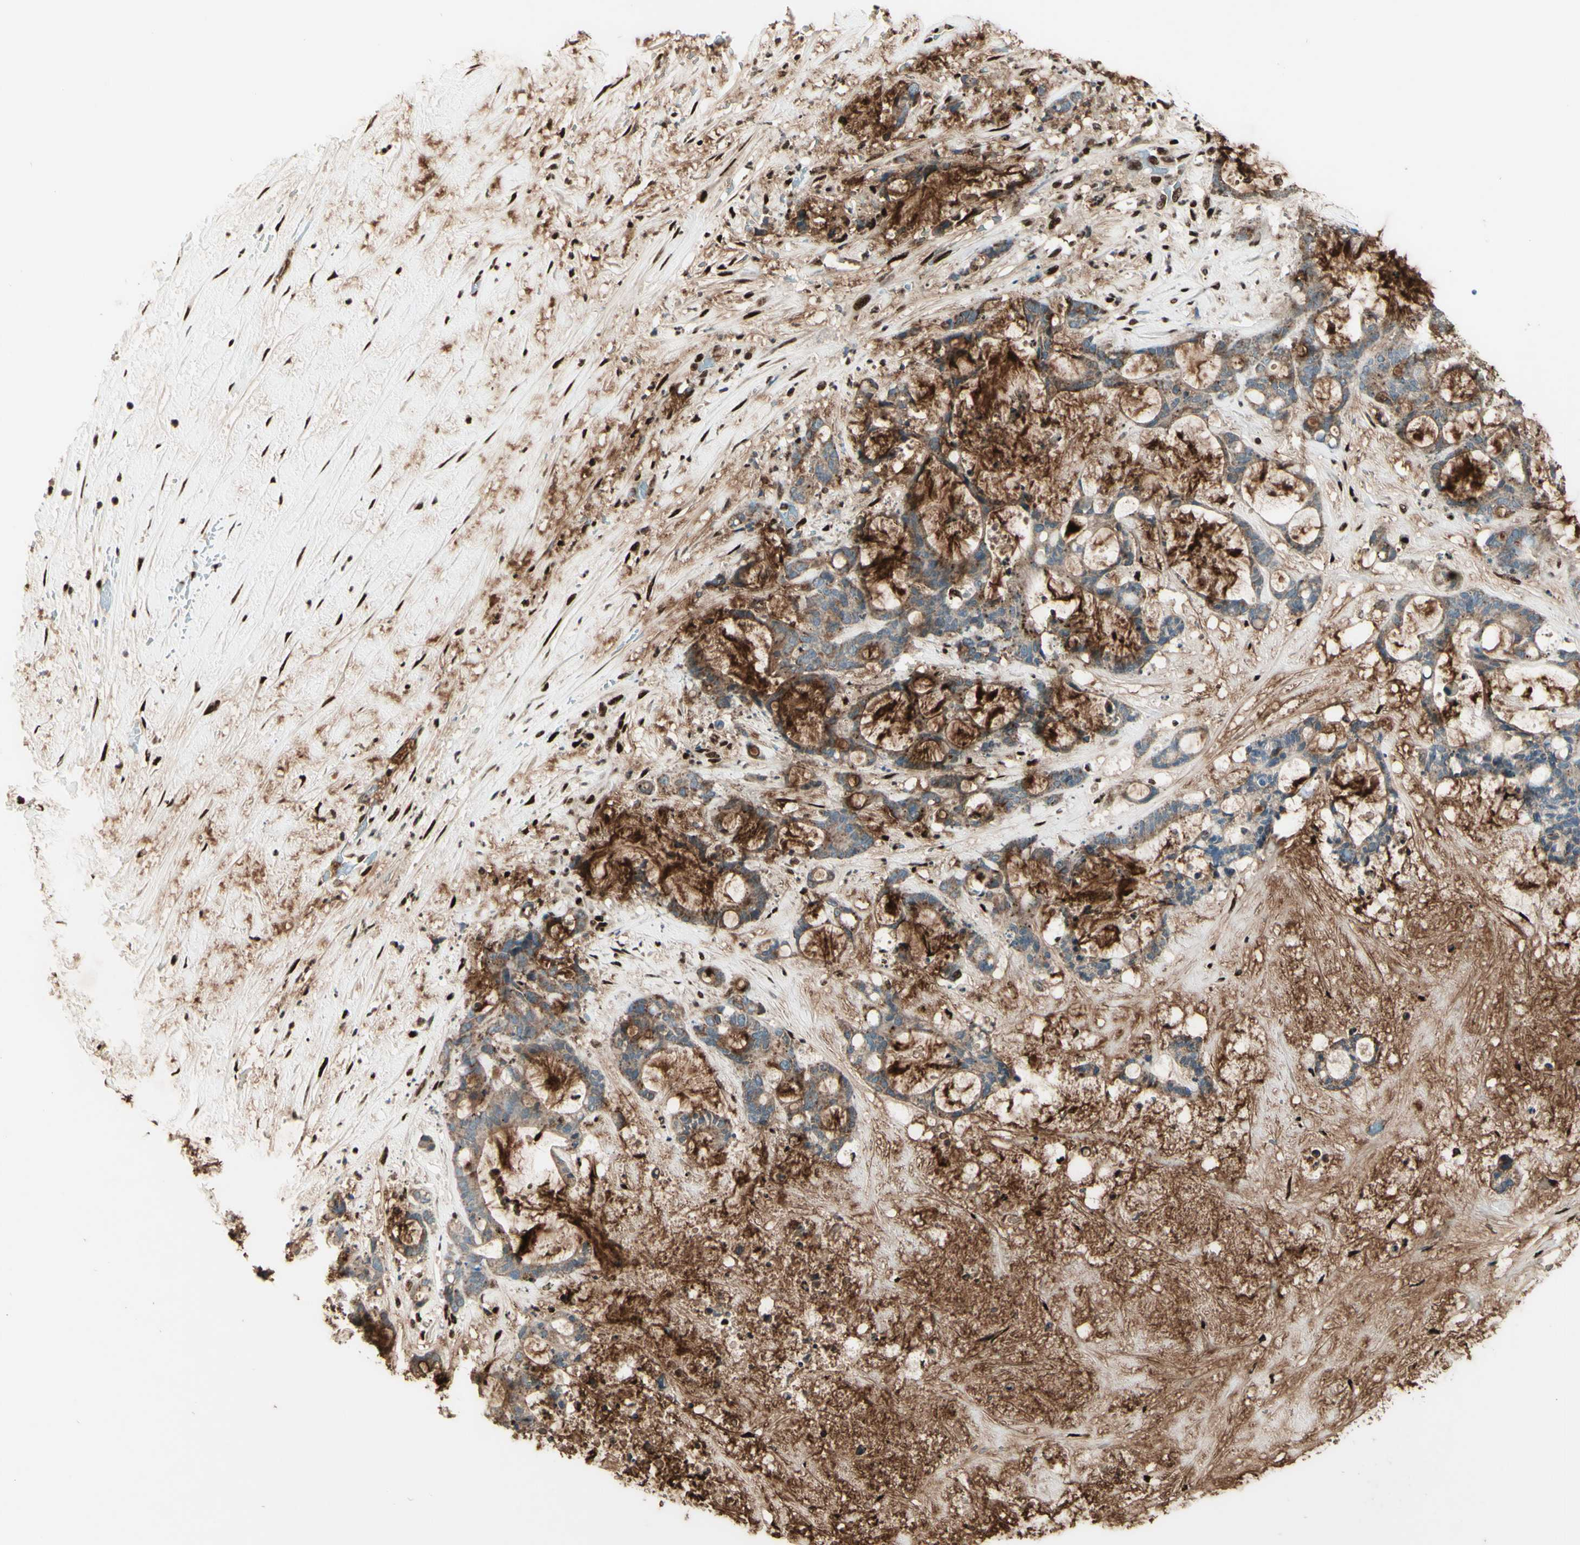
{"staining": {"intensity": "weak", "quantity": ">75%", "location": "cytoplasmic/membranous"}, "tissue": "liver cancer", "cell_type": "Tumor cells", "image_type": "cancer", "snomed": [{"axis": "morphology", "description": "Cholangiocarcinoma"}, {"axis": "topography", "description": "Liver"}], "caption": "Immunohistochemistry (IHC) (DAB) staining of human liver cancer (cholangiocarcinoma) demonstrates weak cytoplasmic/membranous protein staining in approximately >75% of tumor cells. The staining is performed using DAB (3,3'-diaminobenzidine) brown chromogen to label protein expression. The nuclei are counter-stained blue using hematoxylin.", "gene": "NR3C1", "patient": {"sex": "female", "age": 73}}